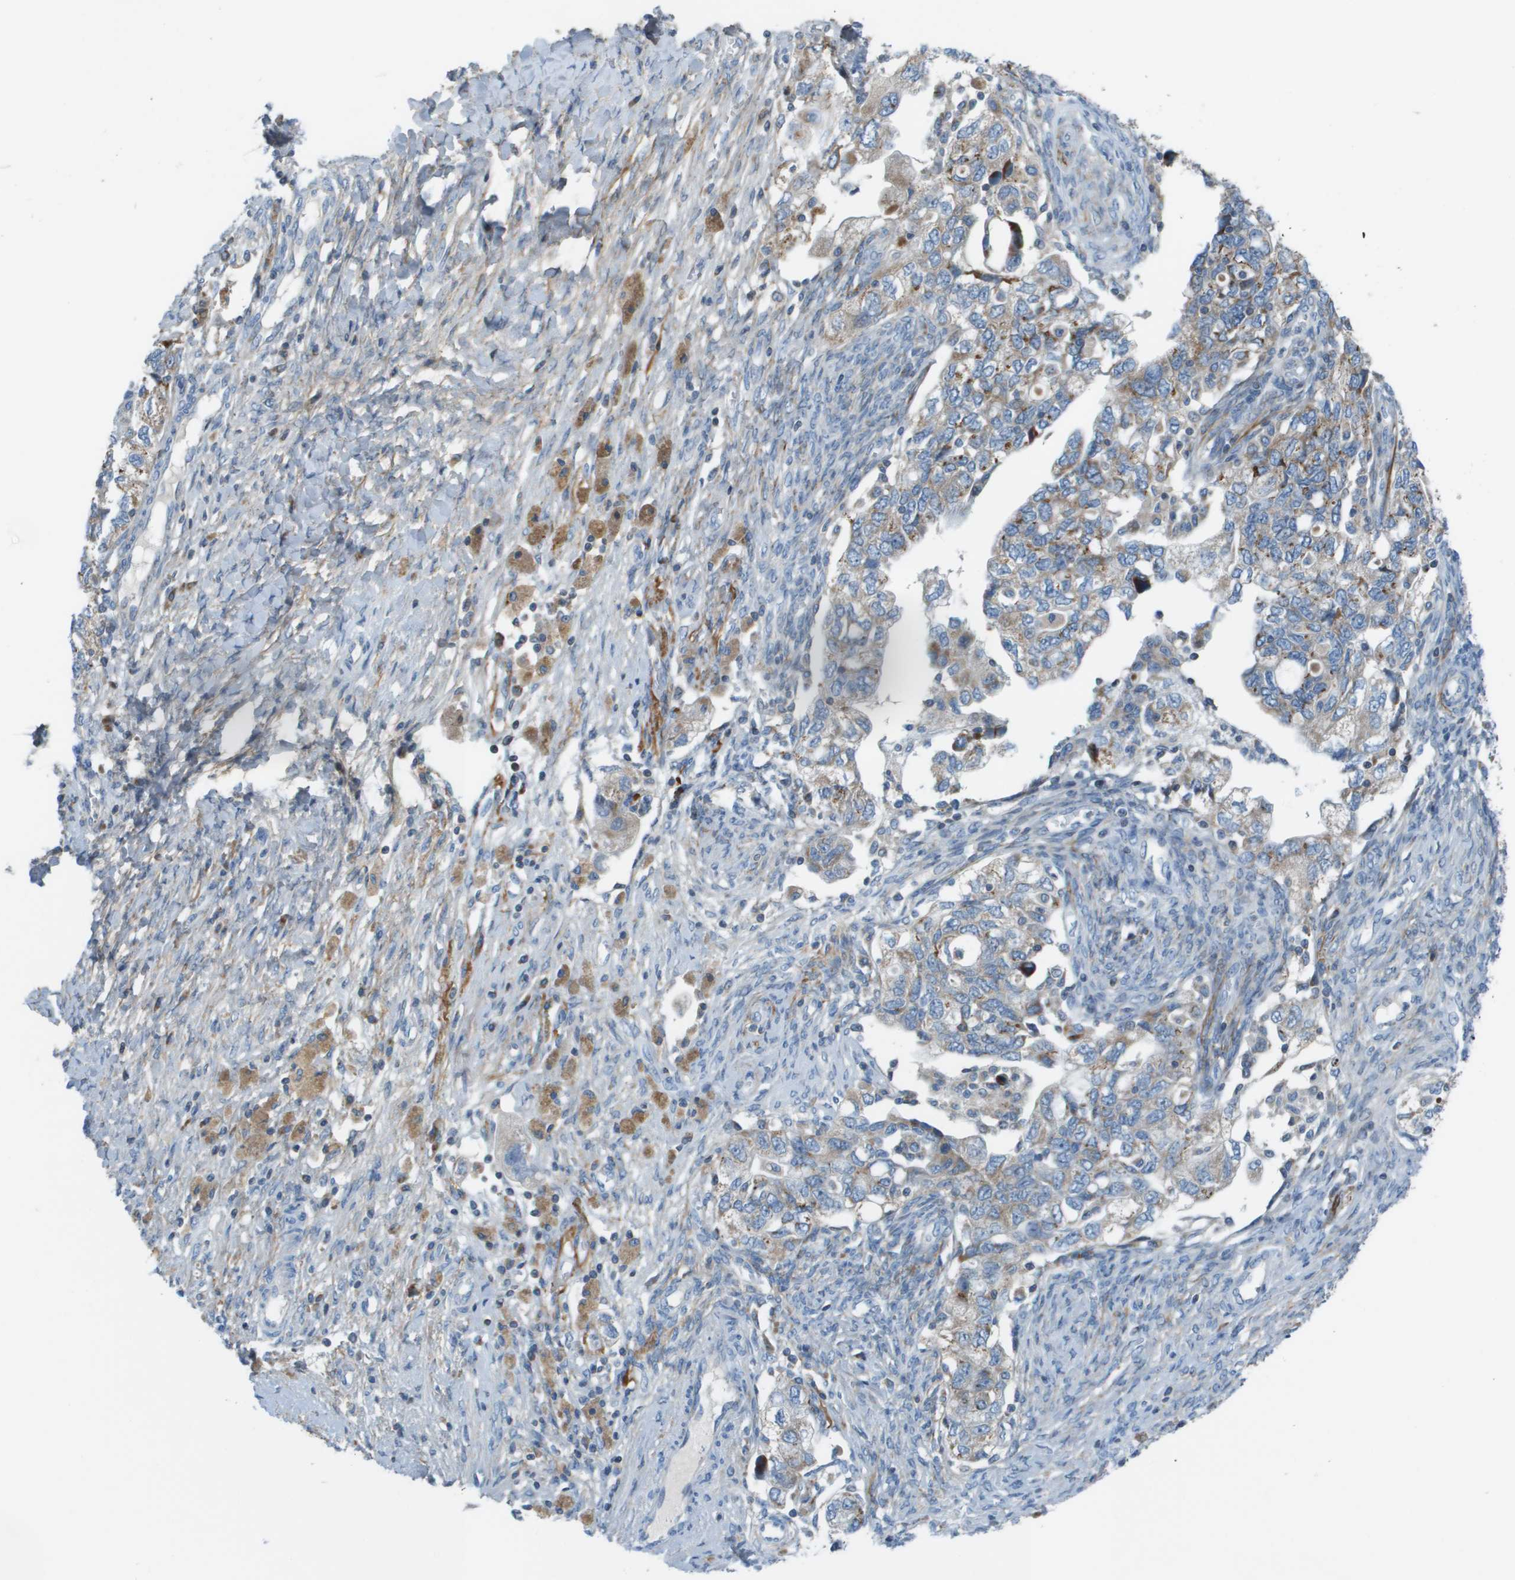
{"staining": {"intensity": "moderate", "quantity": "<25%", "location": "cytoplasmic/membranous"}, "tissue": "ovarian cancer", "cell_type": "Tumor cells", "image_type": "cancer", "snomed": [{"axis": "morphology", "description": "Carcinoma, NOS"}, {"axis": "morphology", "description": "Cystadenocarcinoma, serous, NOS"}, {"axis": "topography", "description": "Ovary"}], "caption": "Protein expression analysis of ovarian cancer (carcinoma) shows moderate cytoplasmic/membranous expression in about <25% of tumor cells. (DAB (3,3'-diaminobenzidine) = brown stain, brightfield microscopy at high magnification).", "gene": "GALNT6", "patient": {"sex": "female", "age": 69}}